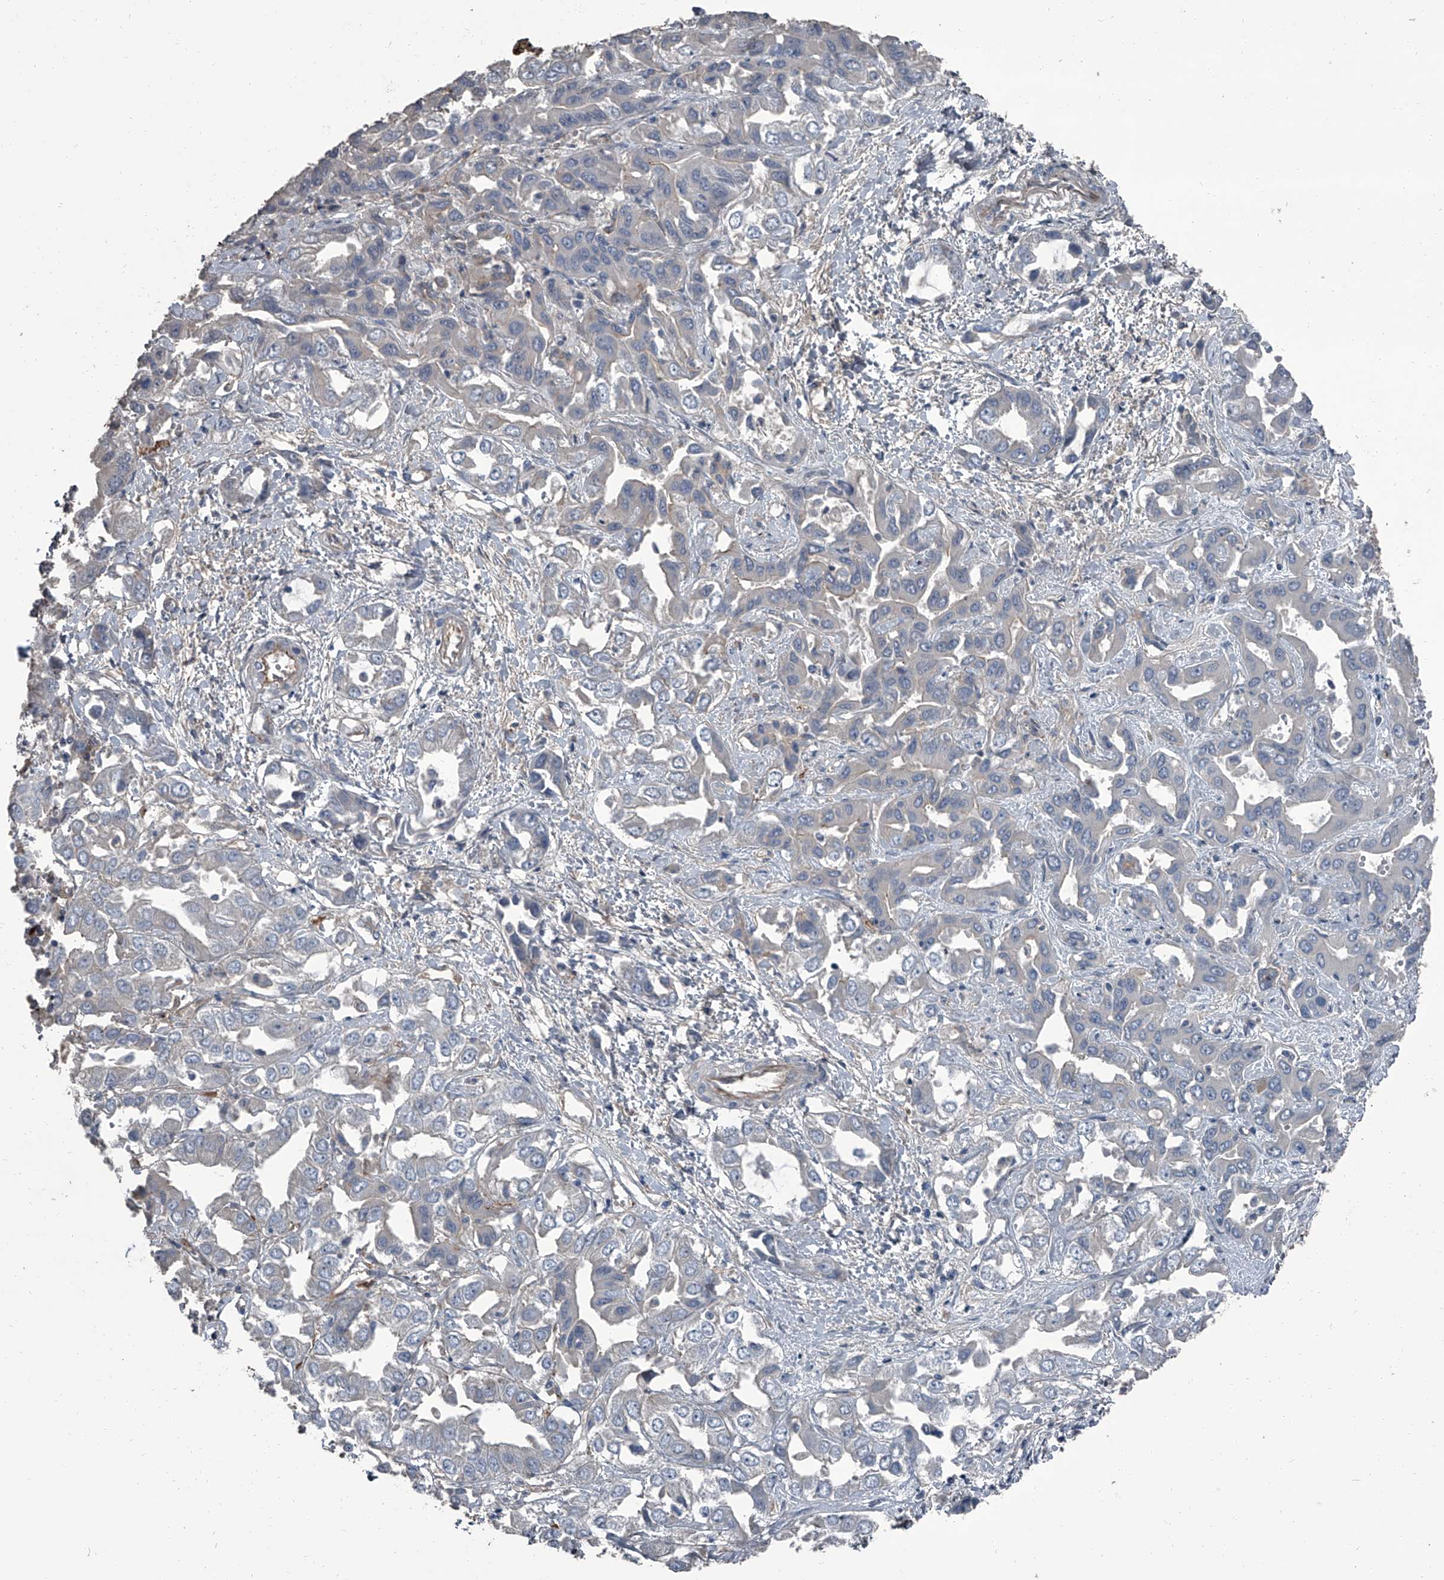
{"staining": {"intensity": "negative", "quantity": "none", "location": "none"}, "tissue": "liver cancer", "cell_type": "Tumor cells", "image_type": "cancer", "snomed": [{"axis": "morphology", "description": "Cholangiocarcinoma"}, {"axis": "topography", "description": "Liver"}], "caption": "Immunohistochemical staining of liver cholangiocarcinoma demonstrates no significant expression in tumor cells. (DAB (3,3'-diaminobenzidine) immunohistochemistry (IHC) with hematoxylin counter stain).", "gene": "OARD1", "patient": {"sex": "female", "age": 52}}